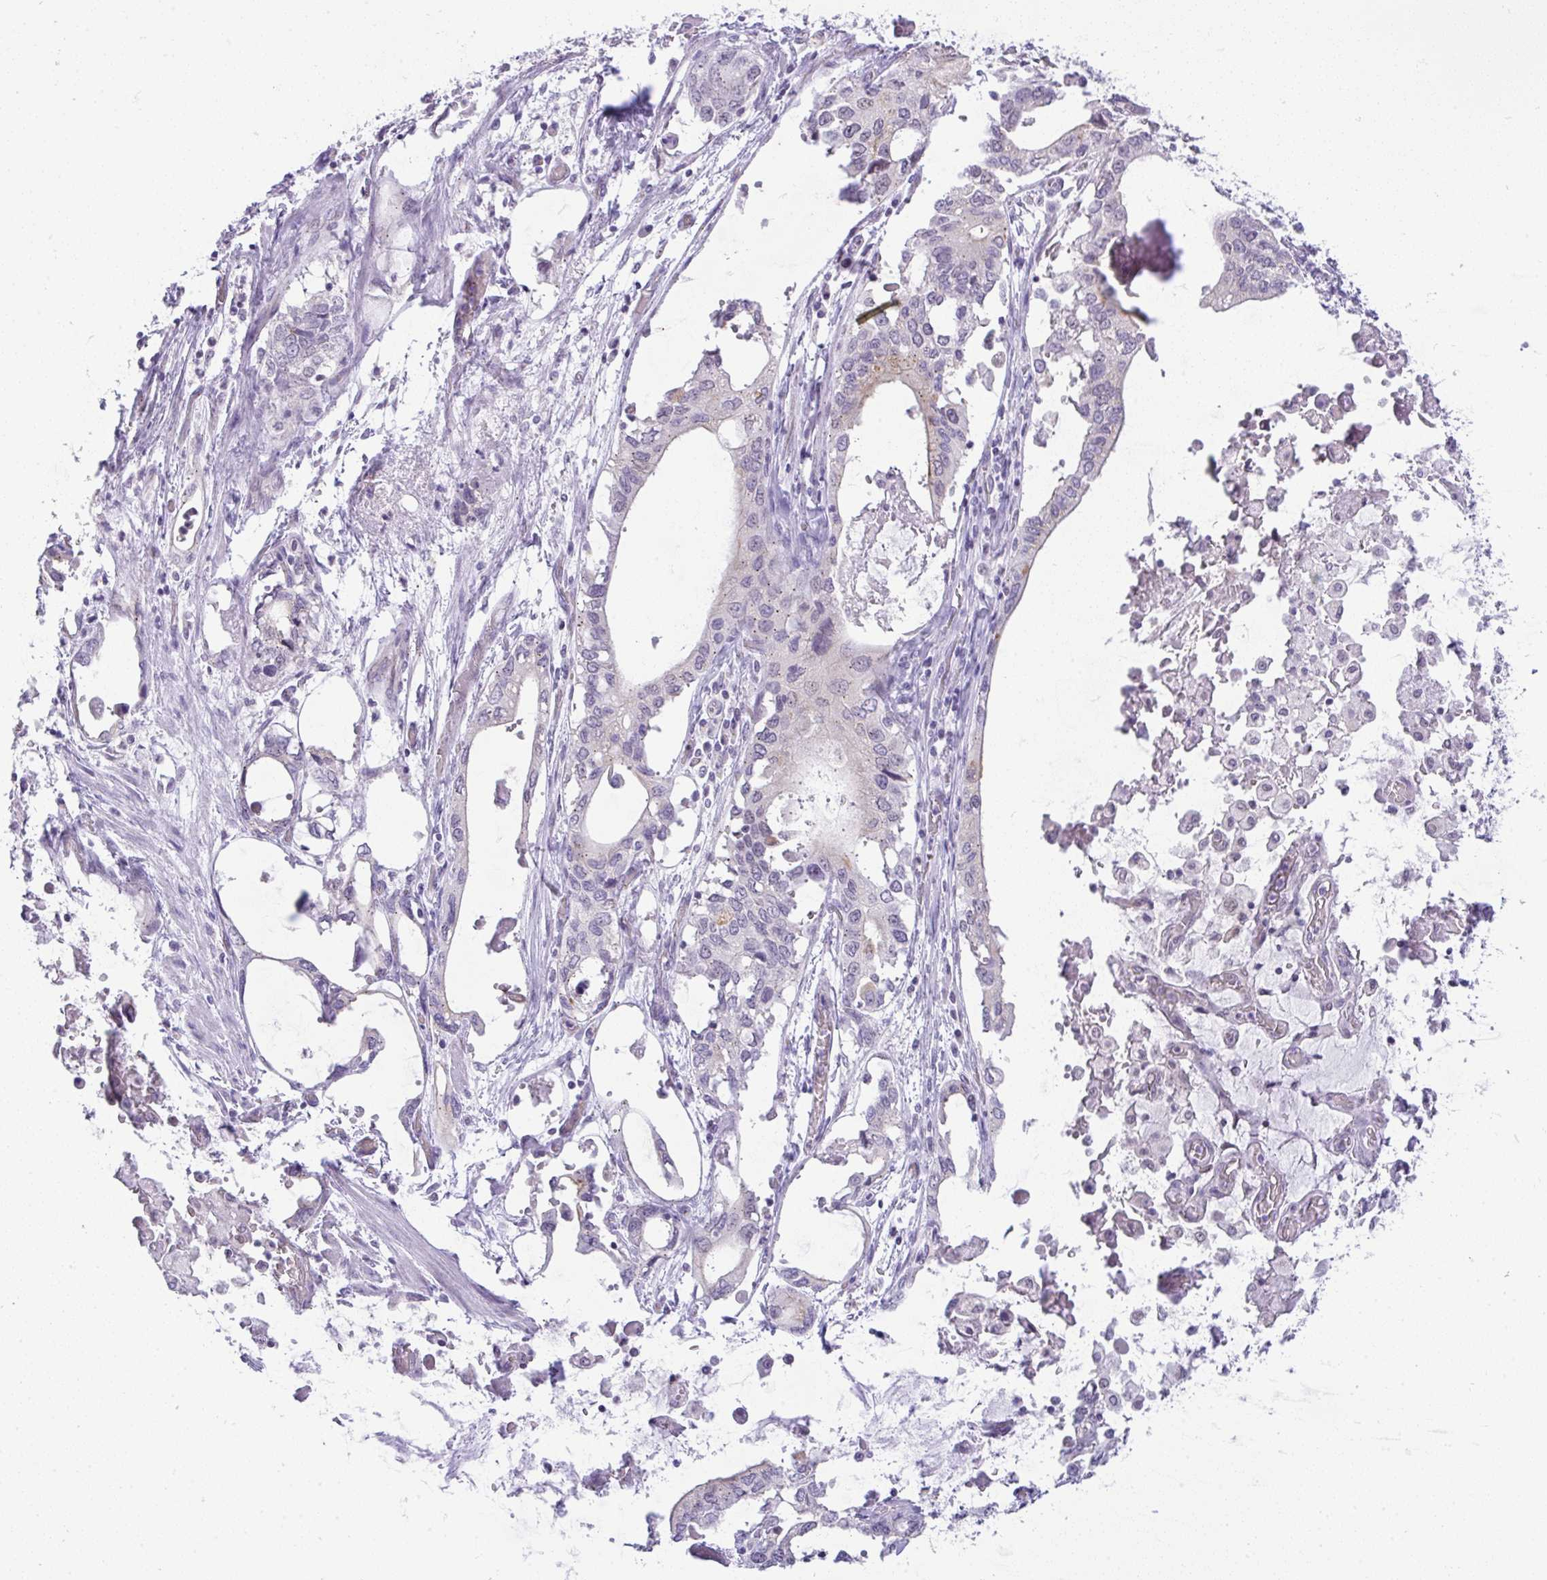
{"staining": {"intensity": "weak", "quantity": "<25%", "location": "nuclear"}, "tissue": "stomach cancer", "cell_type": "Tumor cells", "image_type": "cancer", "snomed": [{"axis": "morphology", "description": "Adenocarcinoma, NOS"}, {"axis": "topography", "description": "Stomach, upper"}], "caption": "DAB immunohistochemical staining of stomach adenocarcinoma demonstrates no significant expression in tumor cells.", "gene": "FAM177A1", "patient": {"sex": "male", "age": 74}}